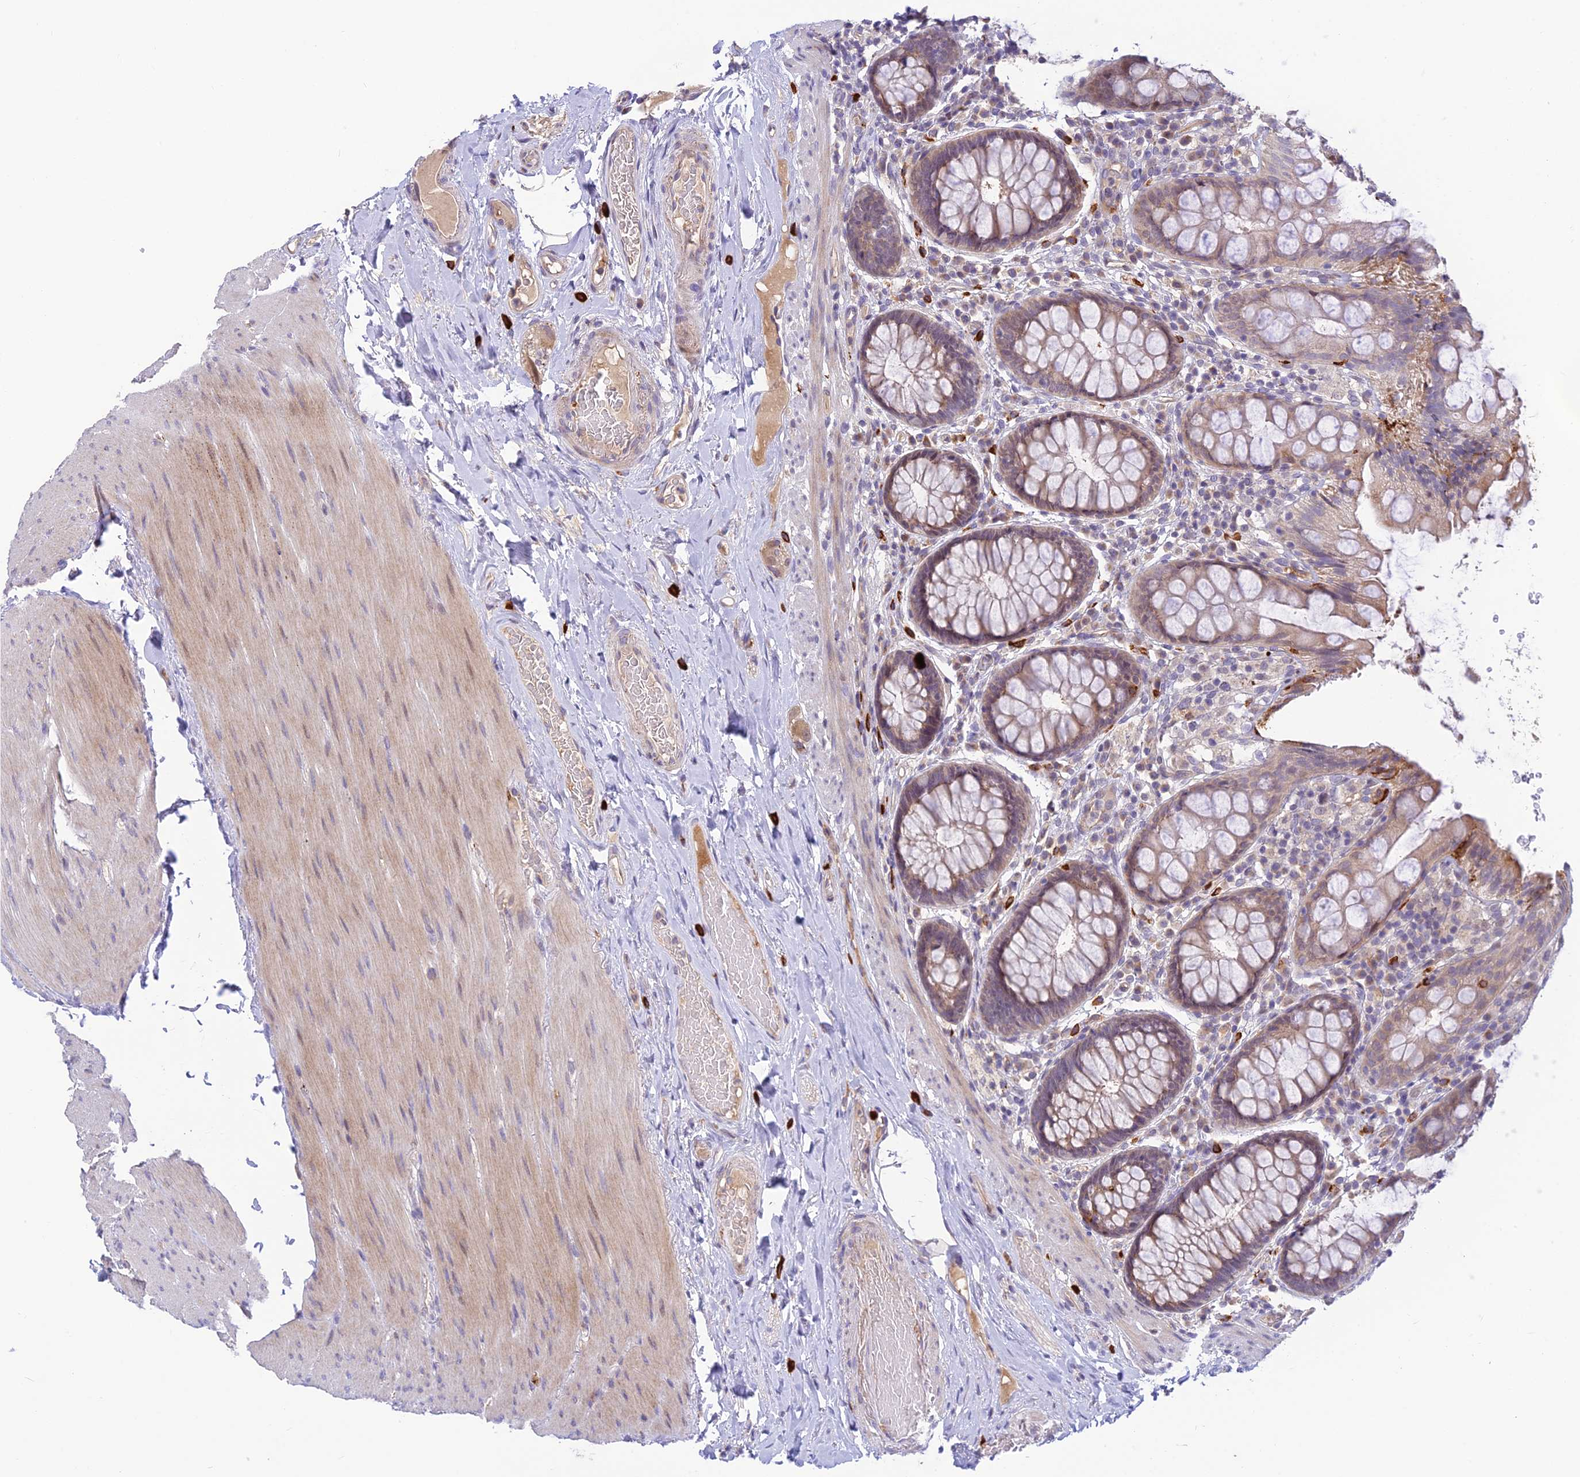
{"staining": {"intensity": "weak", "quantity": ">75%", "location": "cytoplasmic/membranous"}, "tissue": "rectum", "cell_type": "Glandular cells", "image_type": "normal", "snomed": [{"axis": "morphology", "description": "Normal tissue, NOS"}, {"axis": "topography", "description": "Rectum"}], "caption": "Glandular cells reveal low levels of weak cytoplasmic/membranous staining in approximately >75% of cells in unremarkable human rectum. (DAB = brown stain, brightfield microscopy at high magnification).", "gene": "ASPDH", "patient": {"sex": "male", "age": 83}}